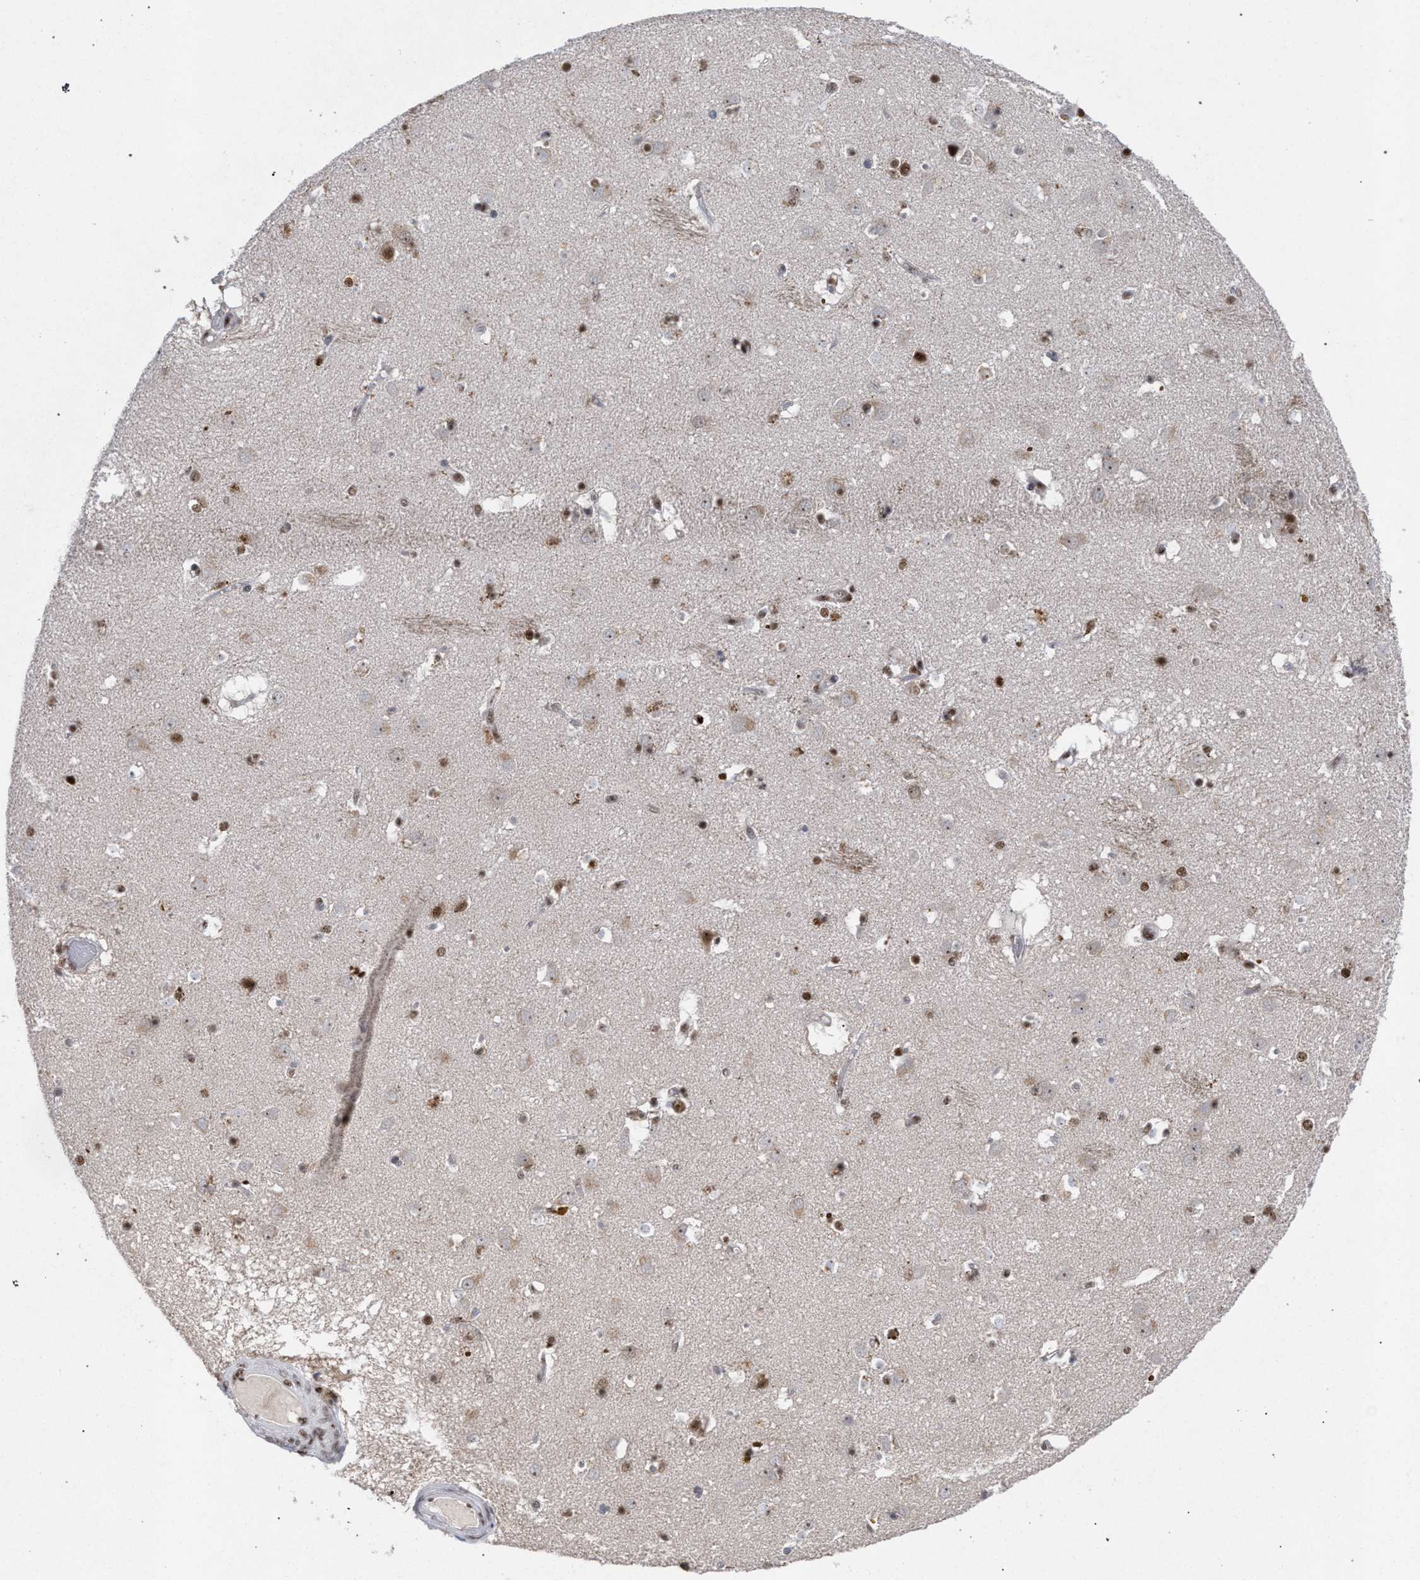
{"staining": {"intensity": "moderate", "quantity": "25%-75%", "location": "cytoplasmic/membranous,nuclear"}, "tissue": "caudate", "cell_type": "Glial cells", "image_type": "normal", "snomed": [{"axis": "morphology", "description": "Normal tissue, NOS"}, {"axis": "topography", "description": "Lateral ventricle wall"}], "caption": "The histopathology image displays a brown stain indicating the presence of a protein in the cytoplasmic/membranous,nuclear of glial cells in caudate.", "gene": "SCAF4", "patient": {"sex": "male", "age": 70}}